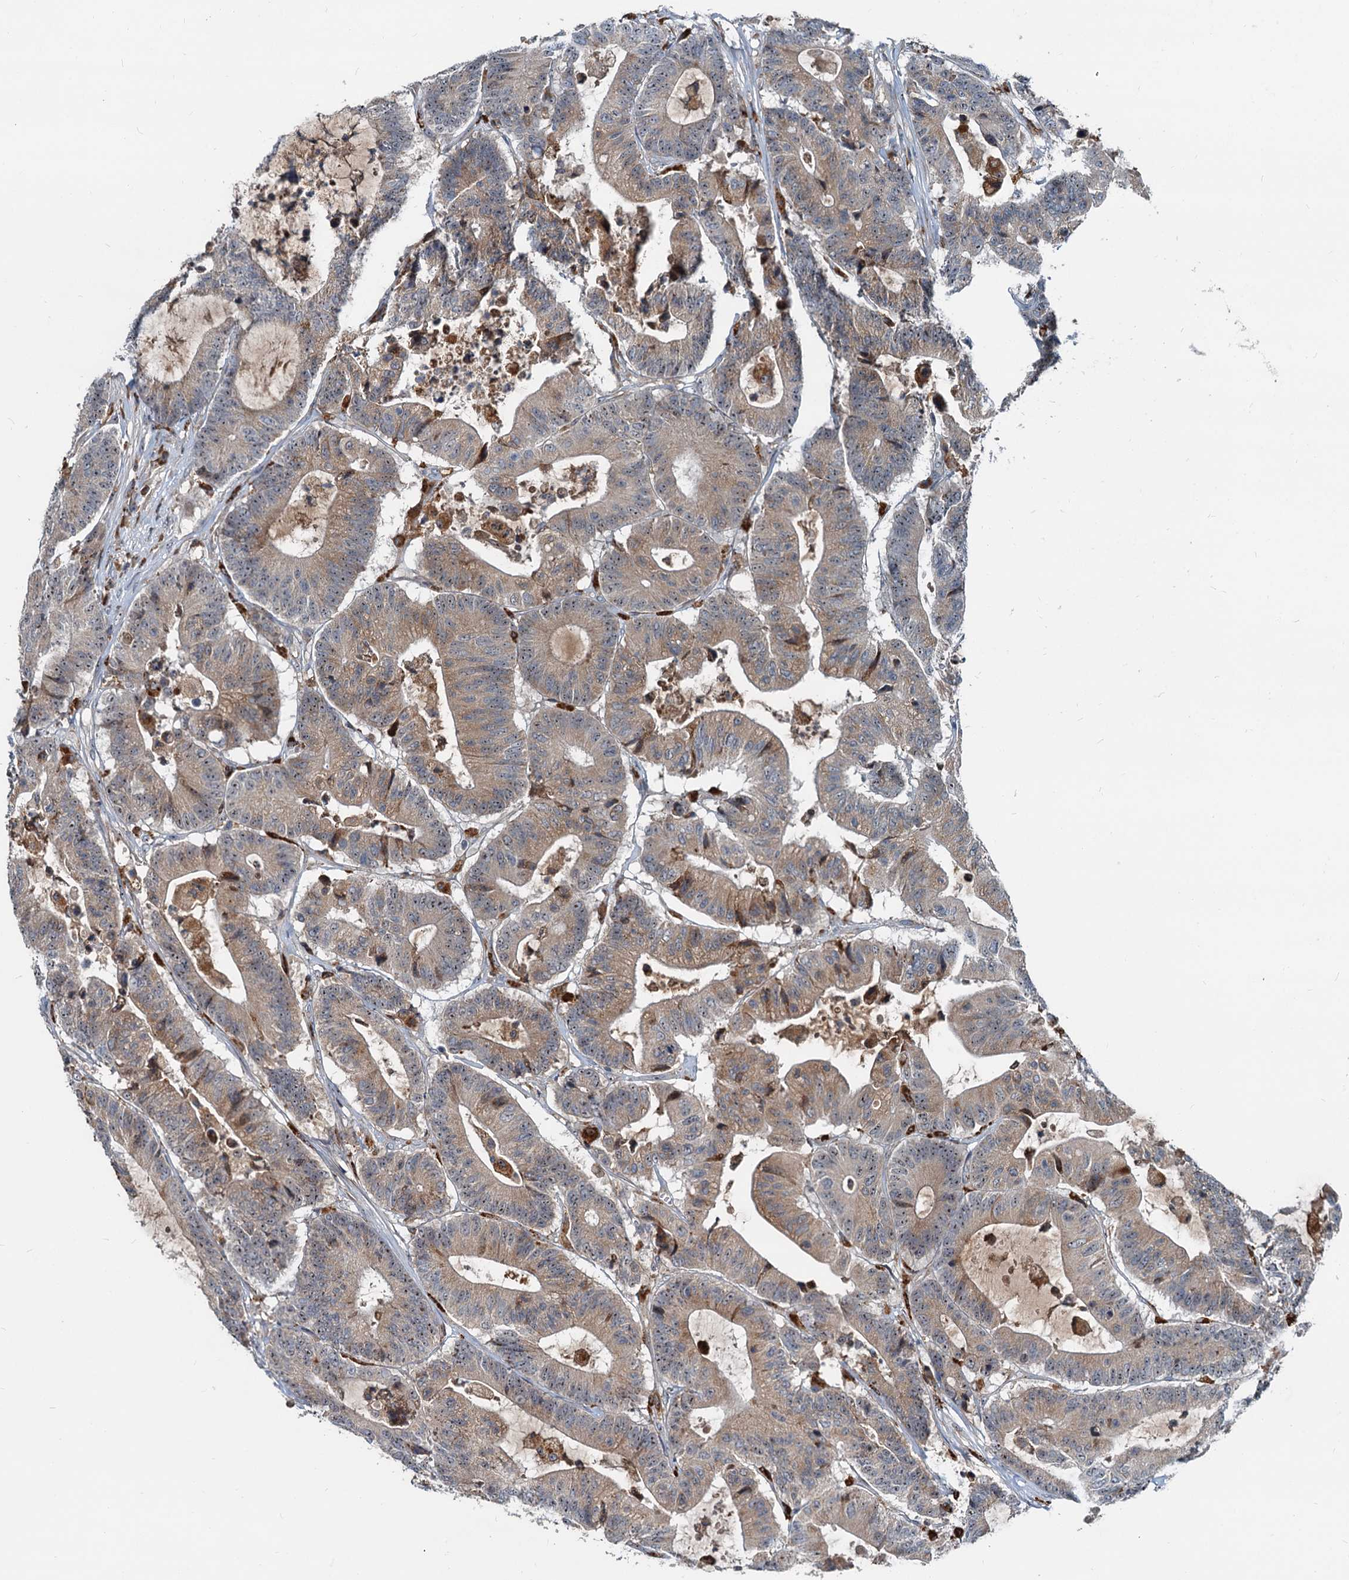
{"staining": {"intensity": "moderate", "quantity": "25%-75%", "location": "cytoplasmic/membranous"}, "tissue": "colorectal cancer", "cell_type": "Tumor cells", "image_type": "cancer", "snomed": [{"axis": "morphology", "description": "Adenocarcinoma, NOS"}, {"axis": "topography", "description": "Colon"}], "caption": "Colorectal adenocarcinoma stained with a protein marker displays moderate staining in tumor cells.", "gene": "RGS7BP", "patient": {"sex": "female", "age": 84}}